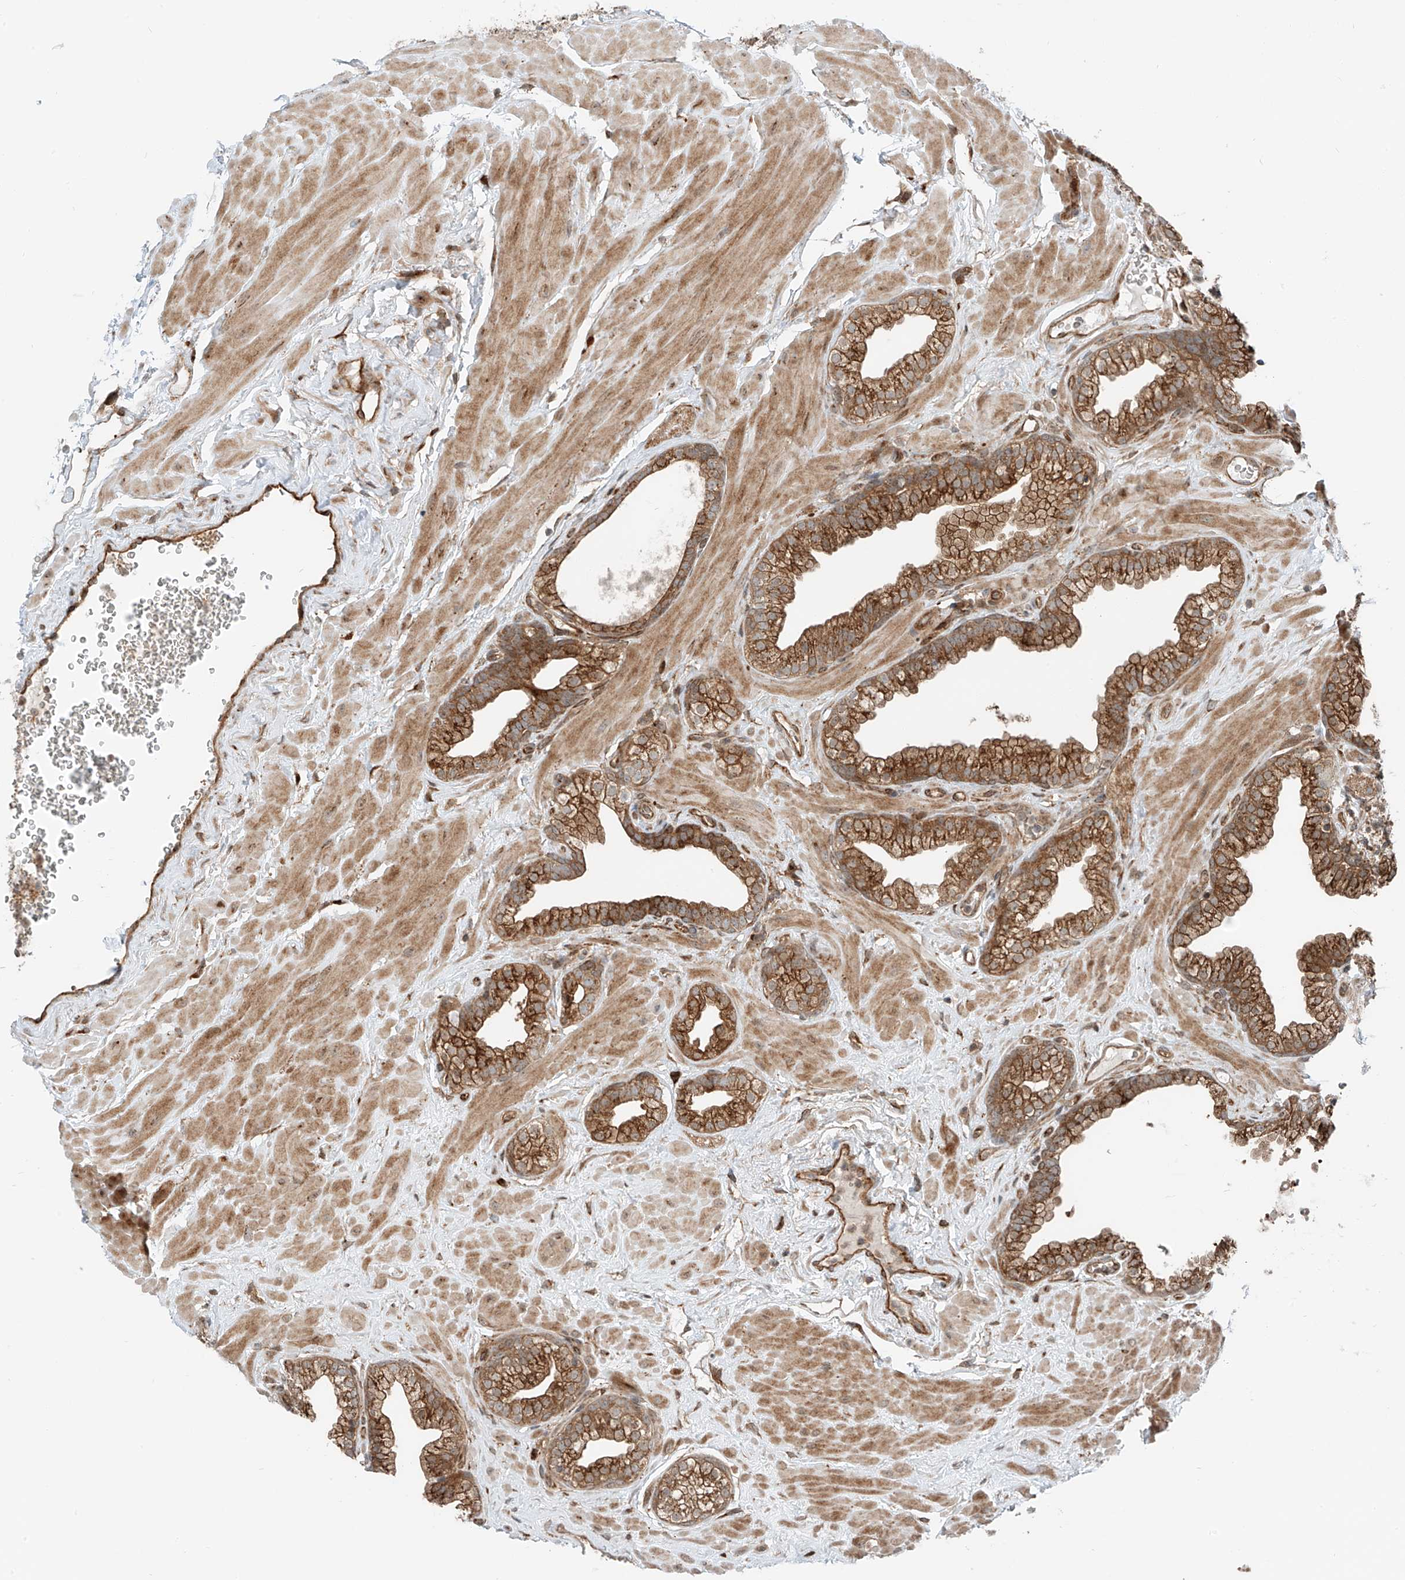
{"staining": {"intensity": "strong", "quantity": ">75%", "location": "cytoplasmic/membranous"}, "tissue": "prostate", "cell_type": "Glandular cells", "image_type": "normal", "snomed": [{"axis": "morphology", "description": "Normal tissue, NOS"}, {"axis": "morphology", "description": "Urothelial carcinoma, Low grade"}, {"axis": "topography", "description": "Urinary bladder"}, {"axis": "topography", "description": "Prostate"}], "caption": "Immunohistochemical staining of unremarkable prostate demonstrates strong cytoplasmic/membranous protein staining in about >75% of glandular cells.", "gene": "USP48", "patient": {"sex": "male", "age": 60}}